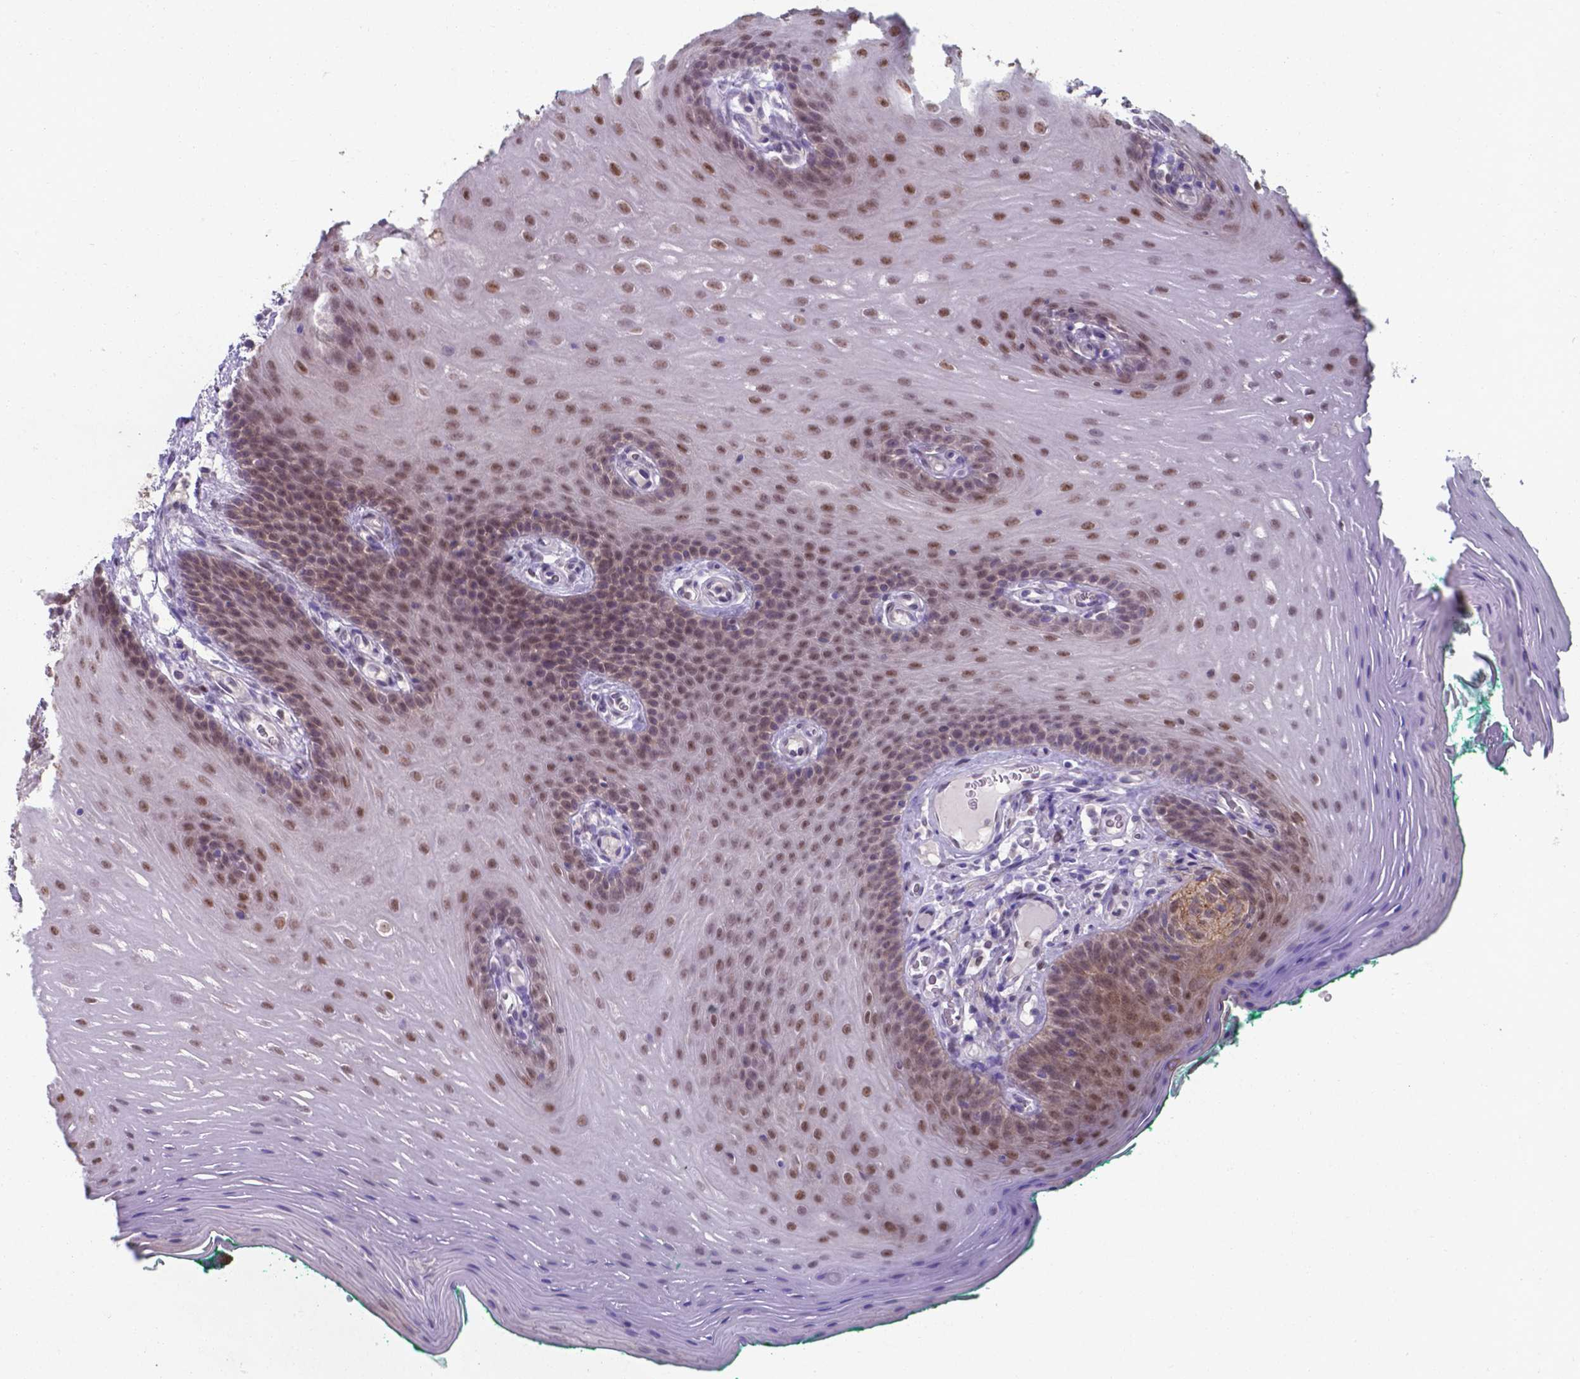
{"staining": {"intensity": "moderate", "quantity": ">75%", "location": "nuclear"}, "tissue": "oral mucosa", "cell_type": "Squamous epithelial cells", "image_type": "normal", "snomed": [{"axis": "morphology", "description": "Normal tissue, NOS"}, {"axis": "morphology", "description": "Squamous cell carcinoma, NOS"}, {"axis": "topography", "description": "Oral tissue"}, {"axis": "topography", "description": "Head-Neck"}], "caption": "This is an image of IHC staining of normal oral mucosa, which shows moderate positivity in the nuclear of squamous epithelial cells.", "gene": "UBE2E2", "patient": {"sex": "male", "age": 78}}